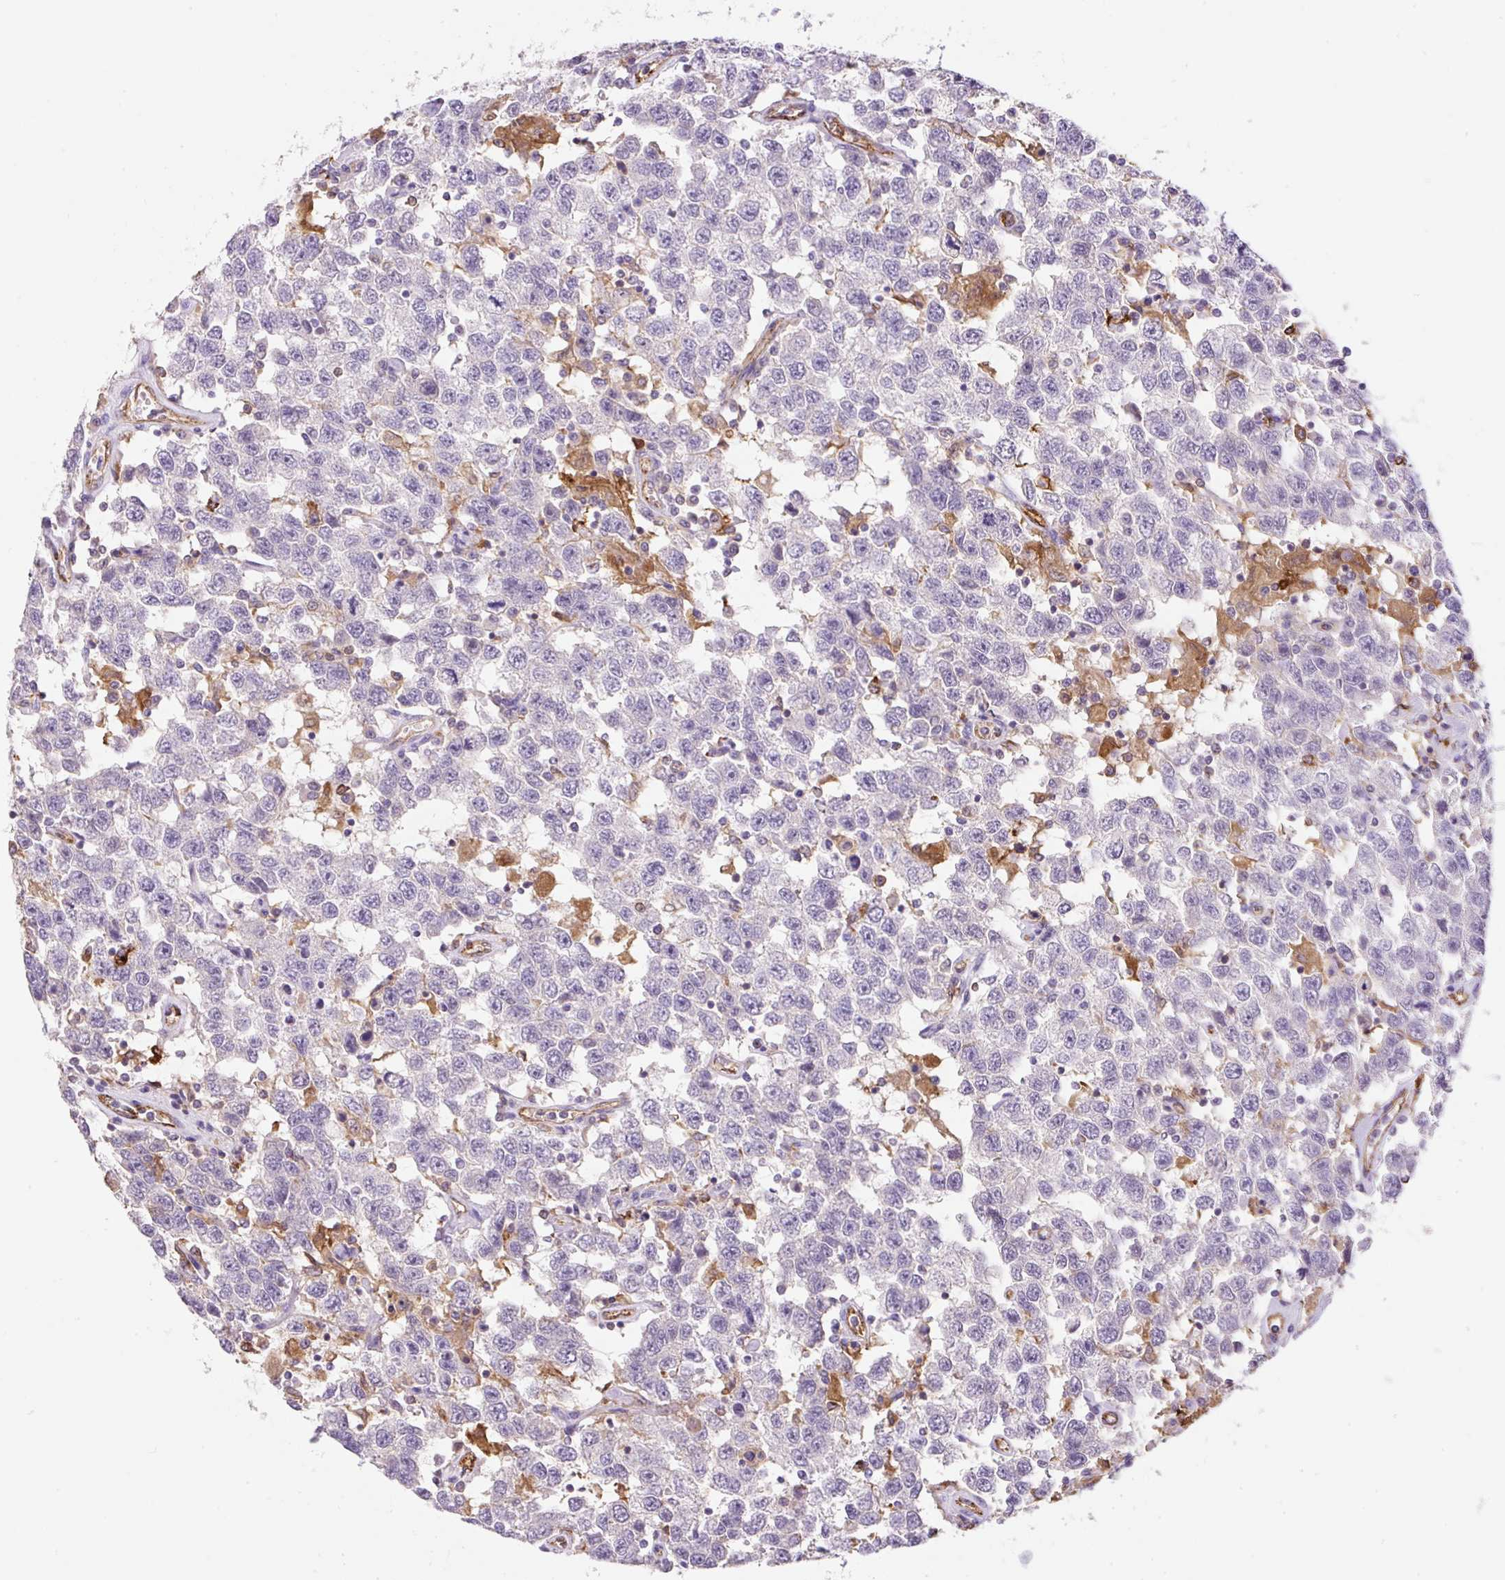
{"staining": {"intensity": "negative", "quantity": "none", "location": "none"}, "tissue": "testis cancer", "cell_type": "Tumor cells", "image_type": "cancer", "snomed": [{"axis": "morphology", "description": "Seminoma, NOS"}, {"axis": "topography", "description": "Testis"}], "caption": "This is an immunohistochemistry image of human testis seminoma. There is no expression in tumor cells.", "gene": "TDRD15", "patient": {"sex": "male", "age": 41}}